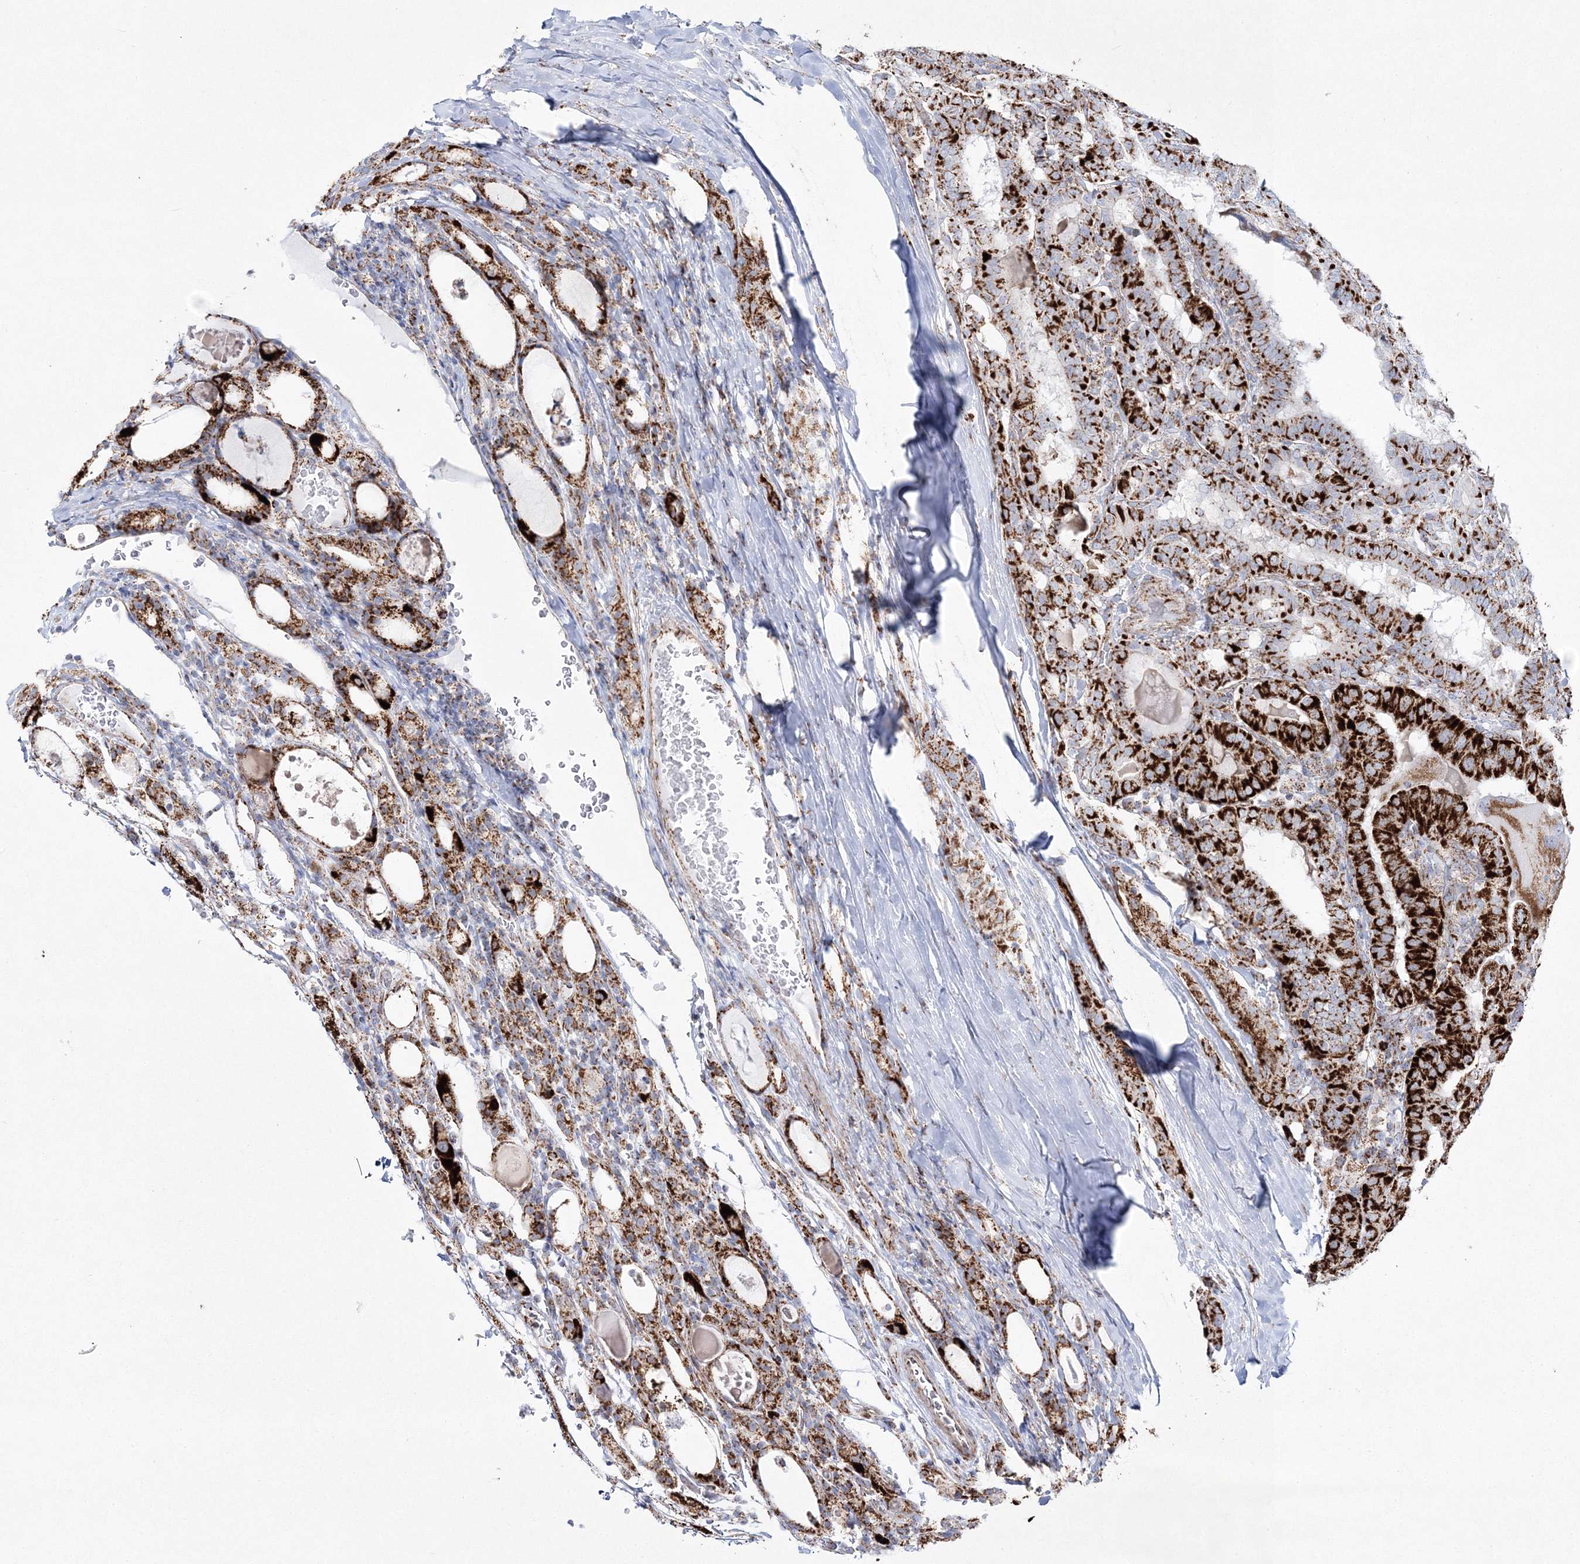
{"staining": {"intensity": "strong", "quantity": ">75%", "location": "cytoplasmic/membranous"}, "tissue": "thyroid cancer", "cell_type": "Tumor cells", "image_type": "cancer", "snomed": [{"axis": "morphology", "description": "Papillary adenocarcinoma, NOS"}, {"axis": "topography", "description": "Thyroid gland"}], "caption": "Immunohistochemical staining of human papillary adenocarcinoma (thyroid) reveals high levels of strong cytoplasmic/membranous expression in approximately >75% of tumor cells.", "gene": "HIBCH", "patient": {"sex": "female", "age": 72}}